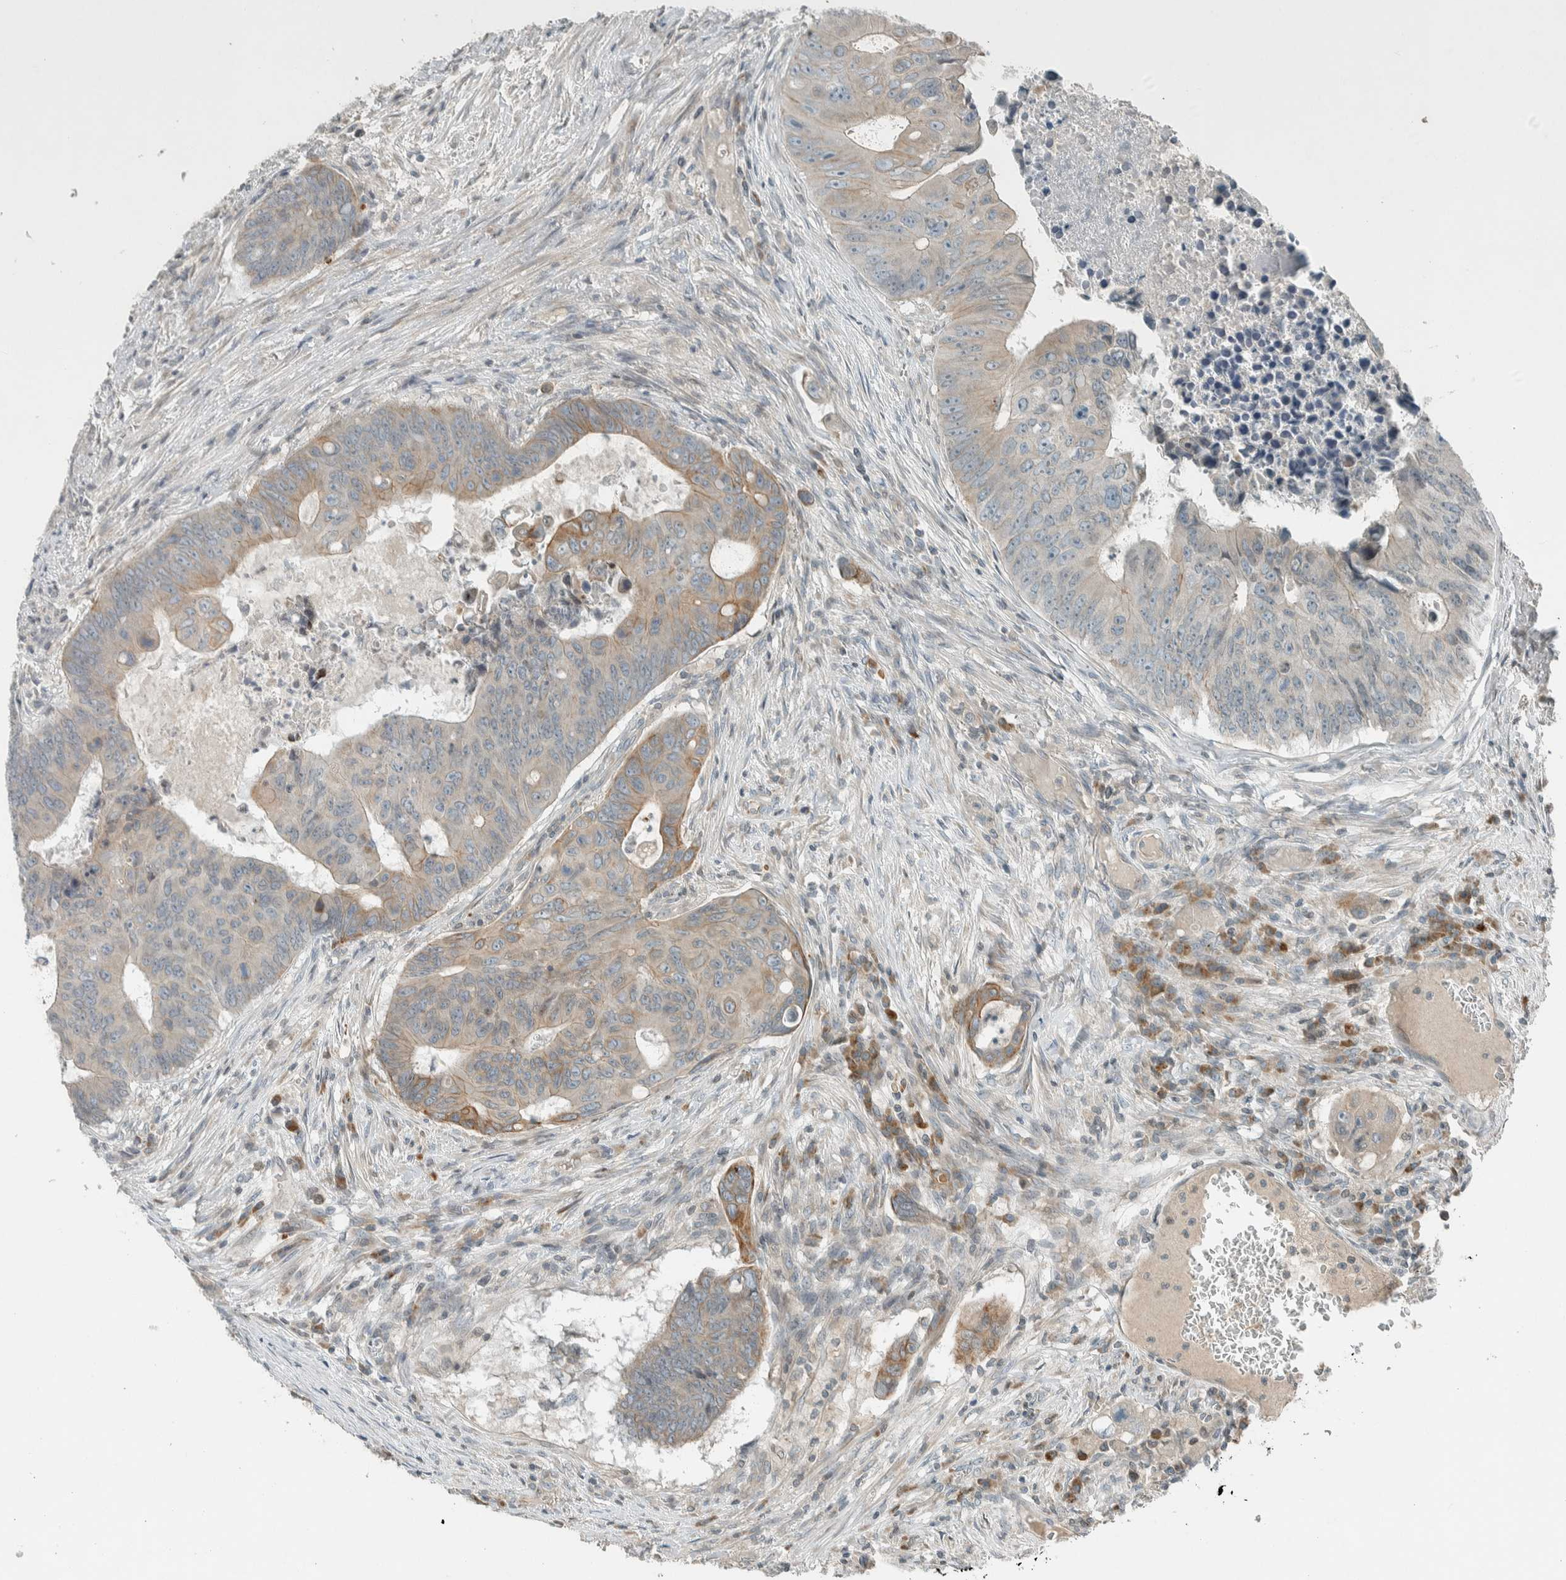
{"staining": {"intensity": "moderate", "quantity": "<25%", "location": "cytoplasmic/membranous"}, "tissue": "colorectal cancer", "cell_type": "Tumor cells", "image_type": "cancer", "snomed": [{"axis": "morphology", "description": "Adenocarcinoma, NOS"}, {"axis": "topography", "description": "Colon"}], "caption": "Human colorectal cancer stained with a protein marker reveals moderate staining in tumor cells.", "gene": "SEL1L", "patient": {"sex": "male", "age": 87}}